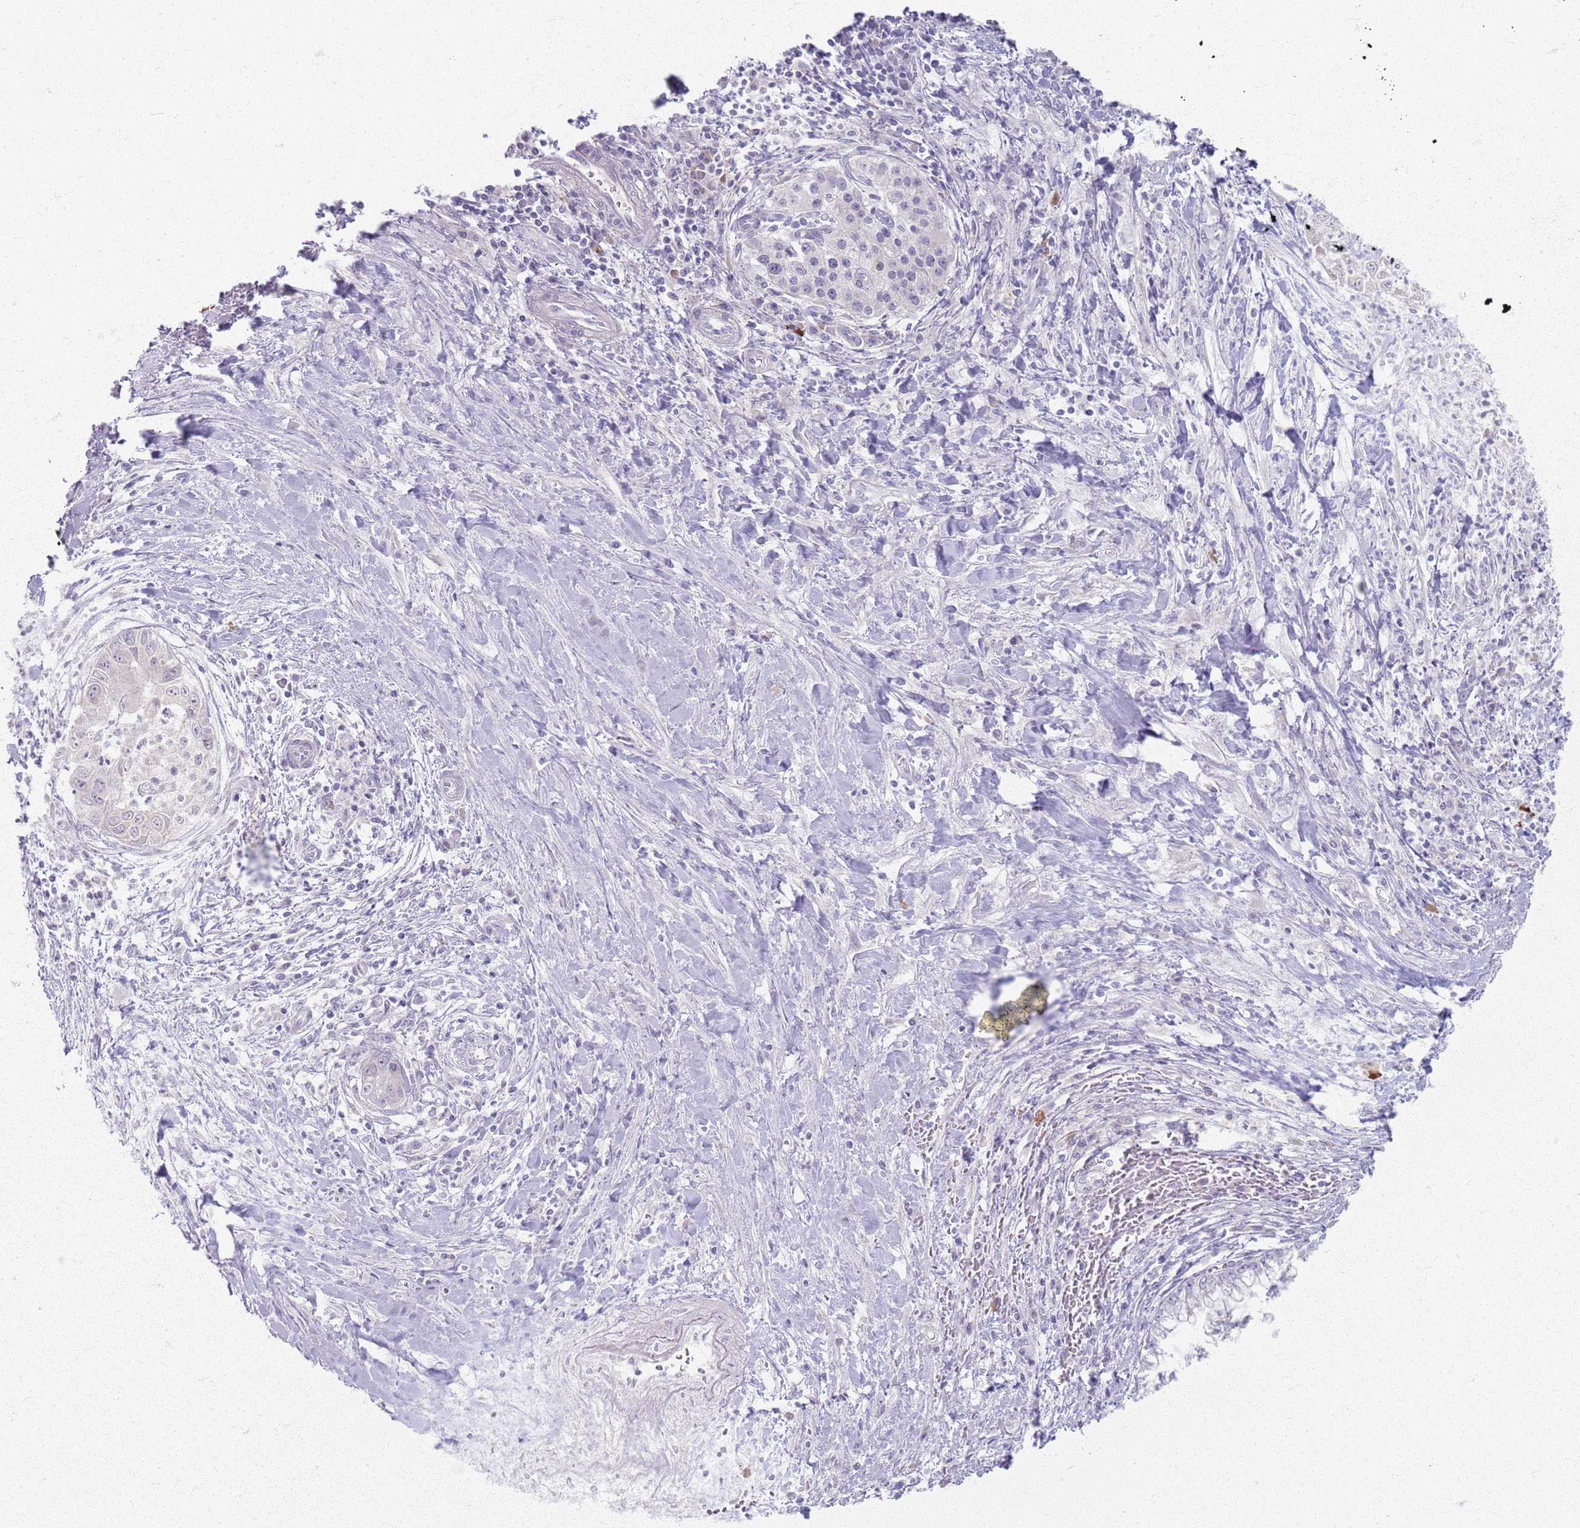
{"staining": {"intensity": "negative", "quantity": "none", "location": "none"}, "tissue": "pancreatic cancer", "cell_type": "Tumor cells", "image_type": "cancer", "snomed": [{"axis": "morphology", "description": "Adenocarcinoma, NOS"}, {"axis": "topography", "description": "Pancreas"}], "caption": "Pancreatic cancer (adenocarcinoma) stained for a protein using immunohistochemistry (IHC) demonstrates no expression tumor cells.", "gene": "CRIPT", "patient": {"sex": "male", "age": 73}}